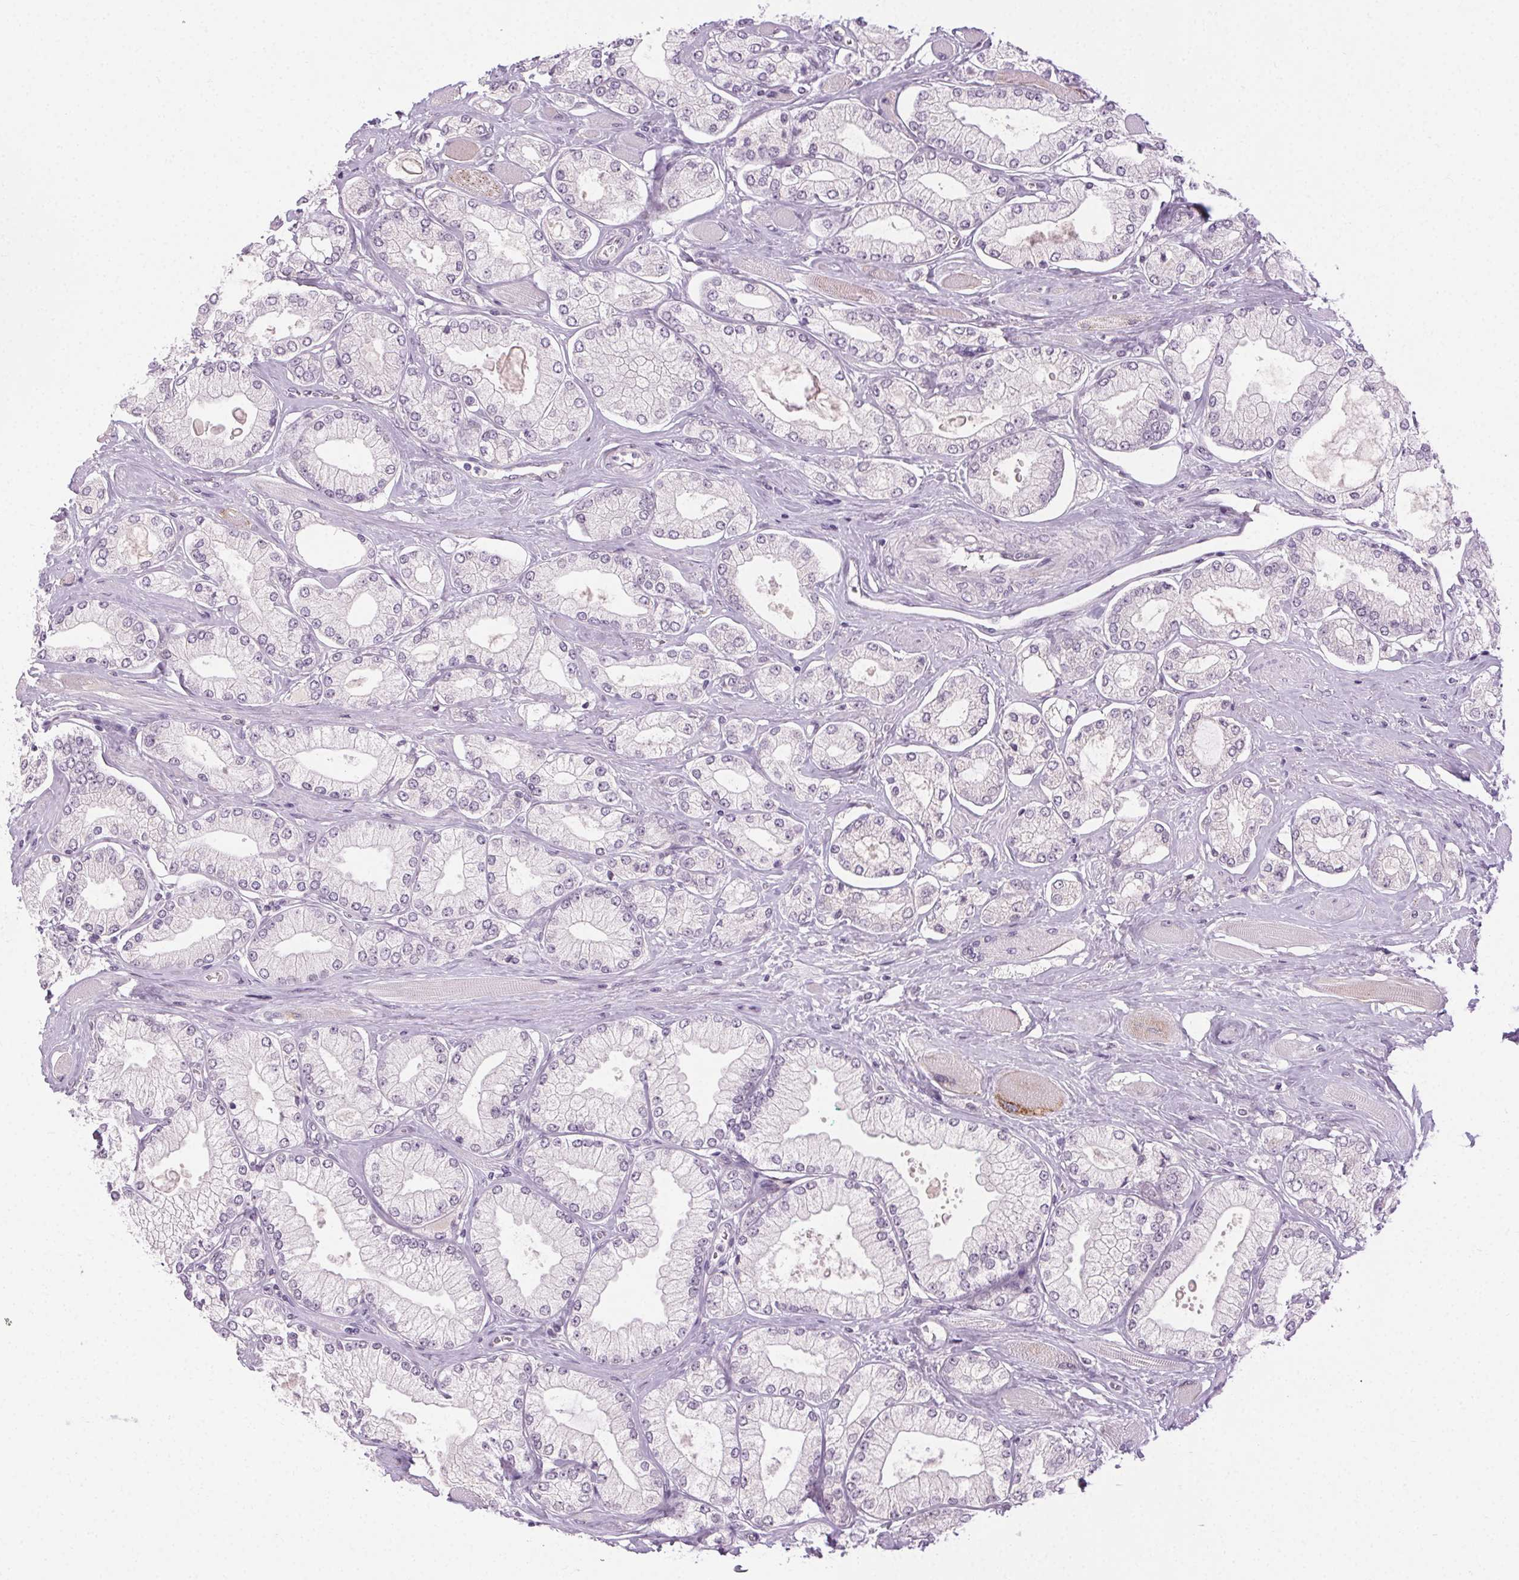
{"staining": {"intensity": "negative", "quantity": "none", "location": "none"}, "tissue": "prostate cancer", "cell_type": "Tumor cells", "image_type": "cancer", "snomed": [{"axis": "morphology", "description": "Adenocarcinoma, High grade"}, {"axis": "topography", "description": "Prostate"}], "caption": "An immunohistochemistry (IHC) micrograph of prostate high-grade adenocarcinoma is shown. There is no staining in tumor cells of prostate high-grade adenocarcinoma.", "gene": "FAM168A", "patient": {"sex": "male", "age": 68}}